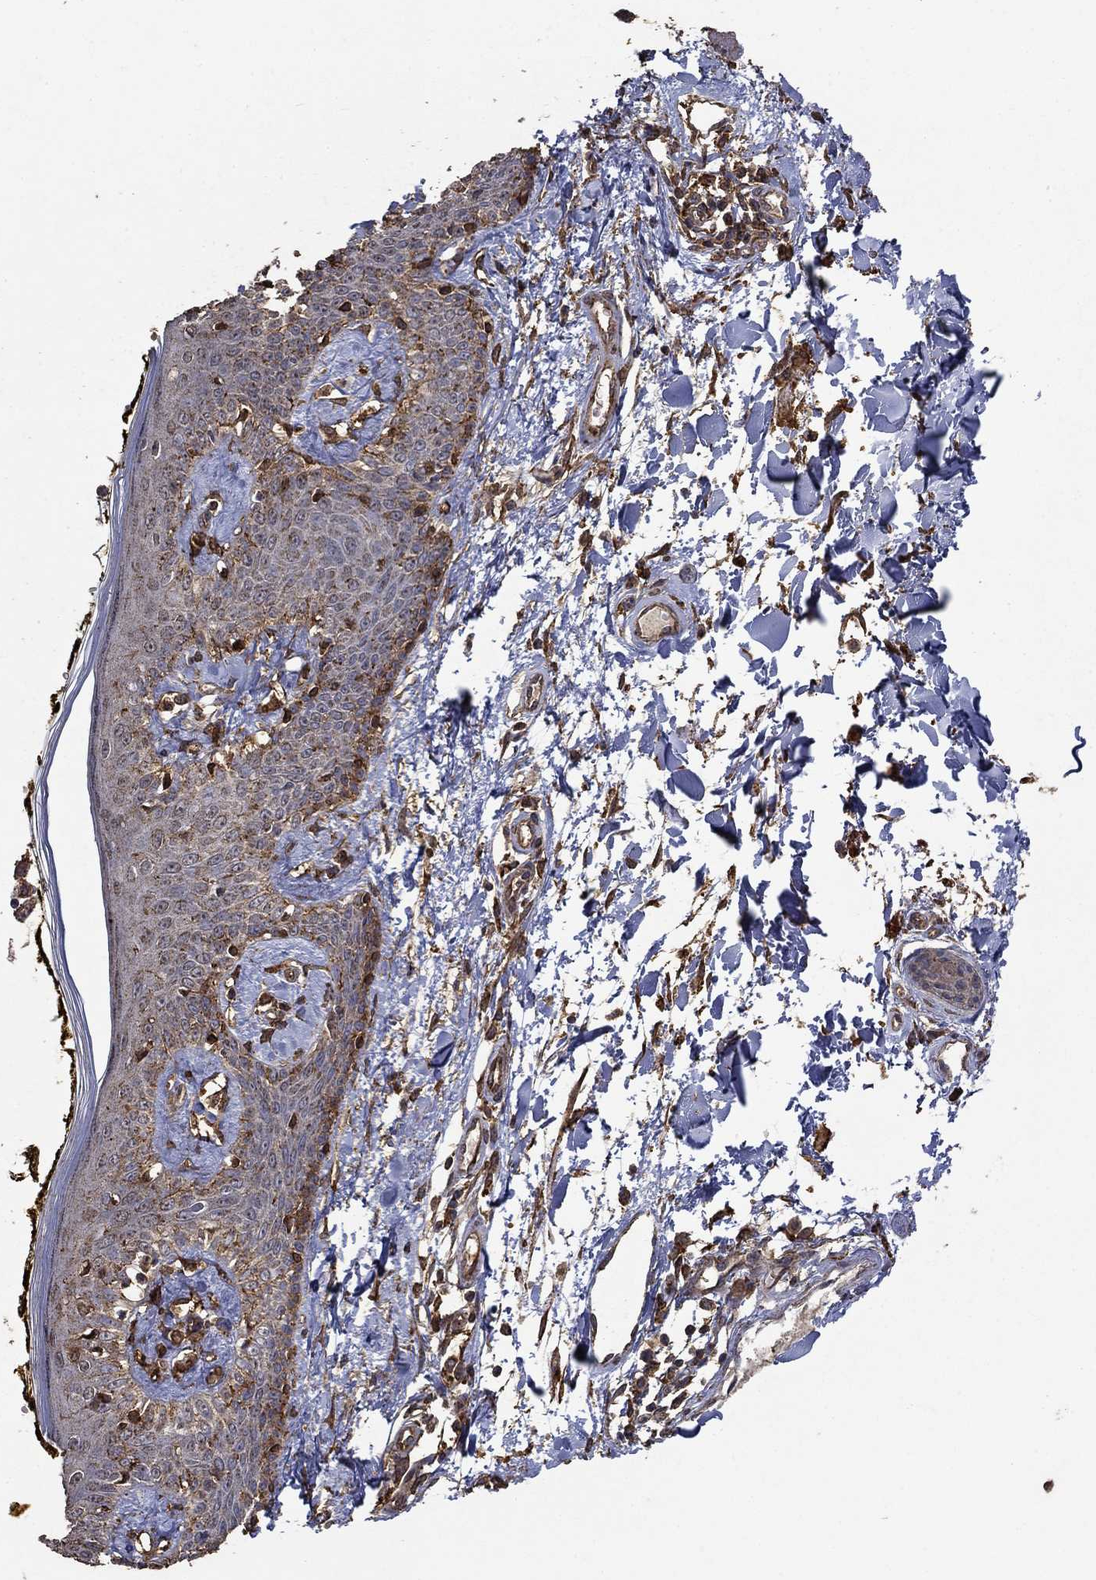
{"staining": {"intensity": "moderate", "quantity": "25%-75%", "location": "nuclear"}, "tissue": "skin", "cell_type": "Fibroblasts", "image_type": "normal", "snomed": [{"axis": "morphology", "description": "Normal tissue, NOS"}, {"axis": "topography", "description": "Skin"}], "caption": "About 25%-75% of fibroblasts in normal human skin demonstrate moderate nuclear protein positivity as visualized by brown immunohistochemical staining.", "gene": "IFRD1", "patient": {"sex": "male", "age": 76}}